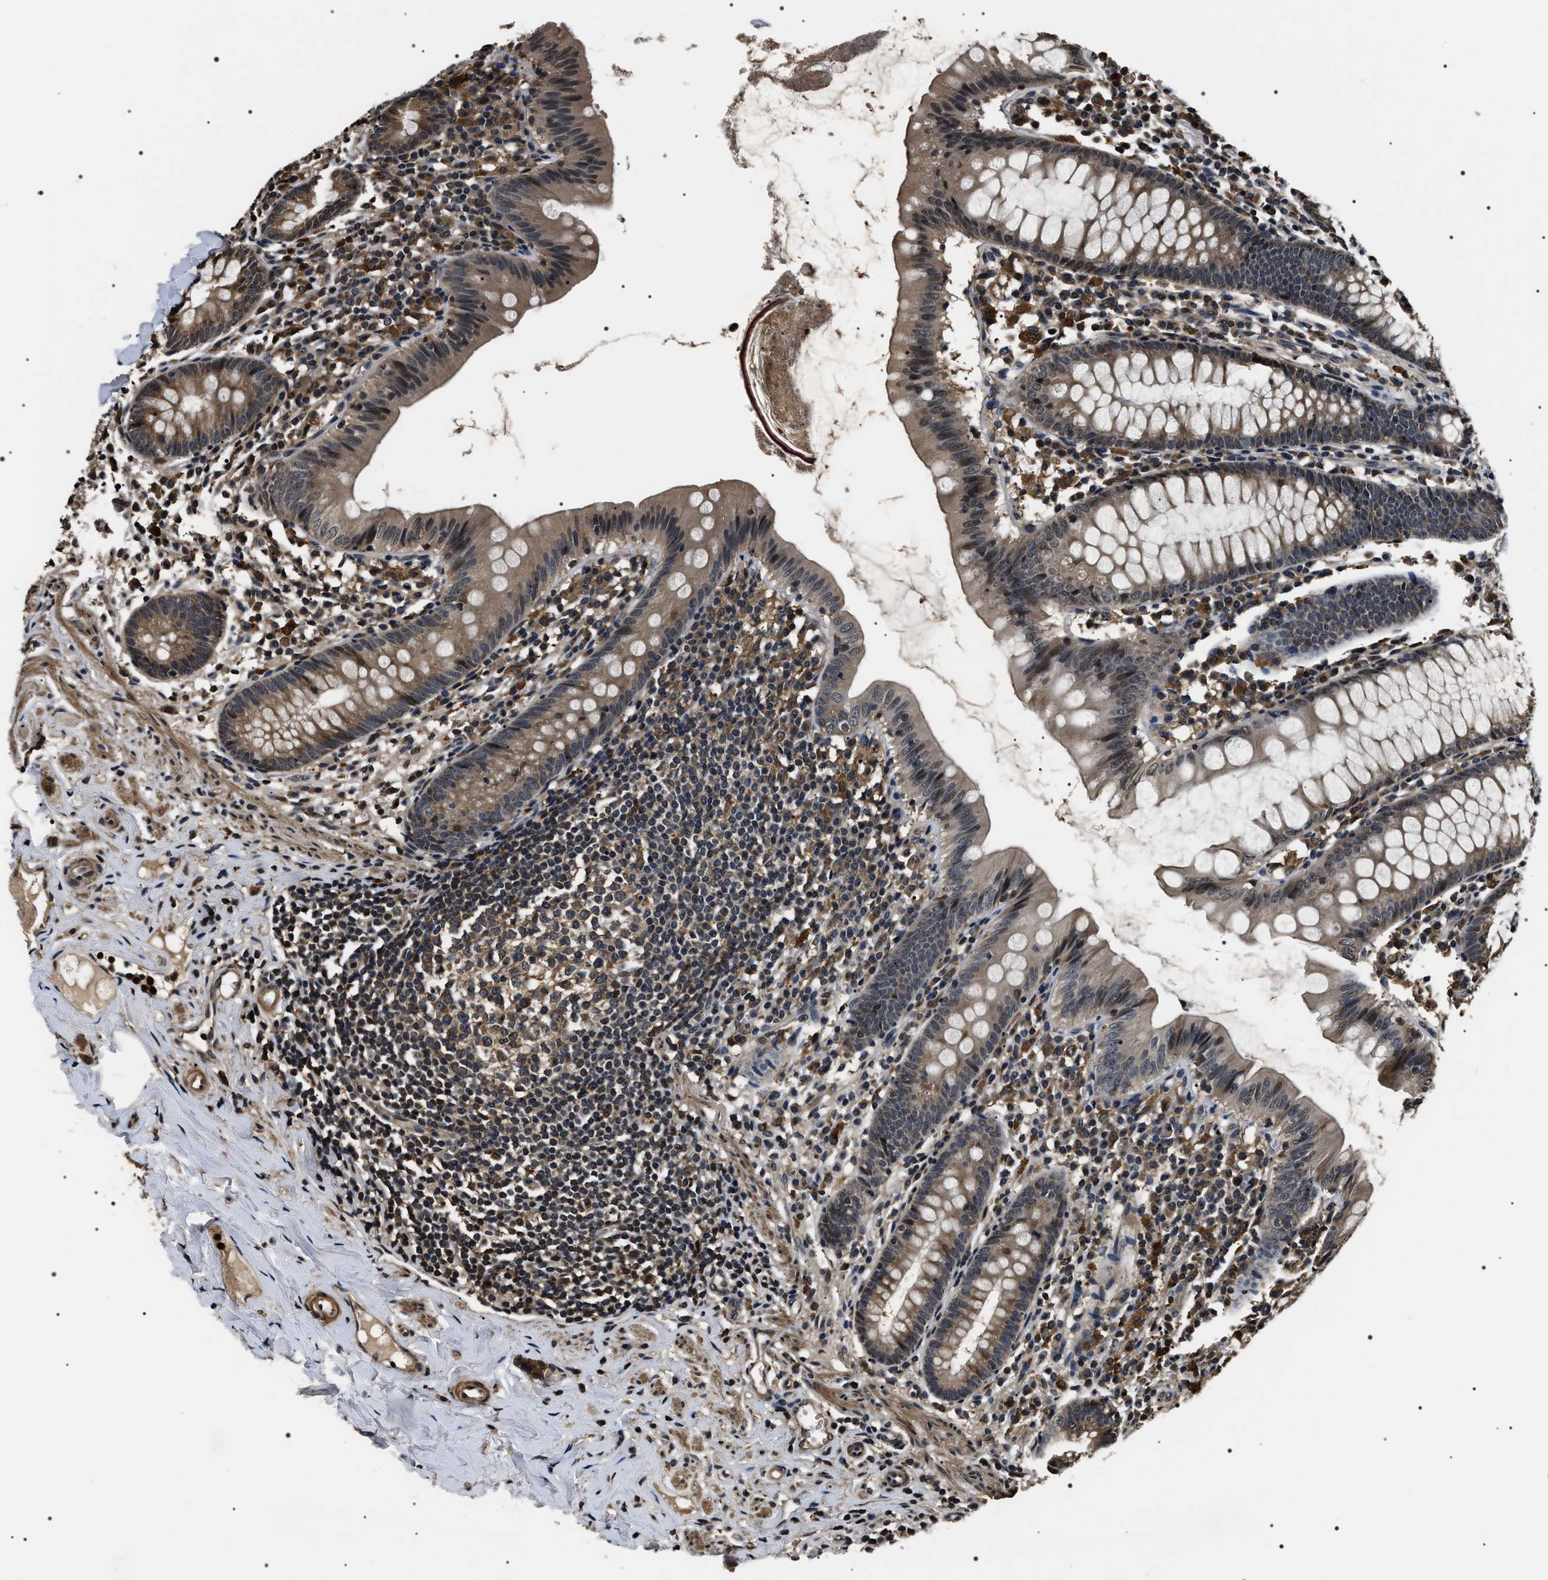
{"staining": {"intensity": "weak", "quantity": "25%-75%", "location": "cytoplasmic/membranous"}, "tissue": "appendix", "cell_type": "Glandular cells", "image_type": "normal", "snomed": [{"axis": "morphology", "description": "Normal tissue, NOS"}, {"axis": "topography", "description": "Appendix"}], "caption": "Normal appendix demonstrates weak cytoplasmic/membranous expression in about 25%-75% of glandular cells, visualized by immunohistochemistry. (DAB IHC, brown staining for protein, blue staining for nuclei).", "gene": "ARHGAP22", "patient": {"sex": "male", "age": 52}}